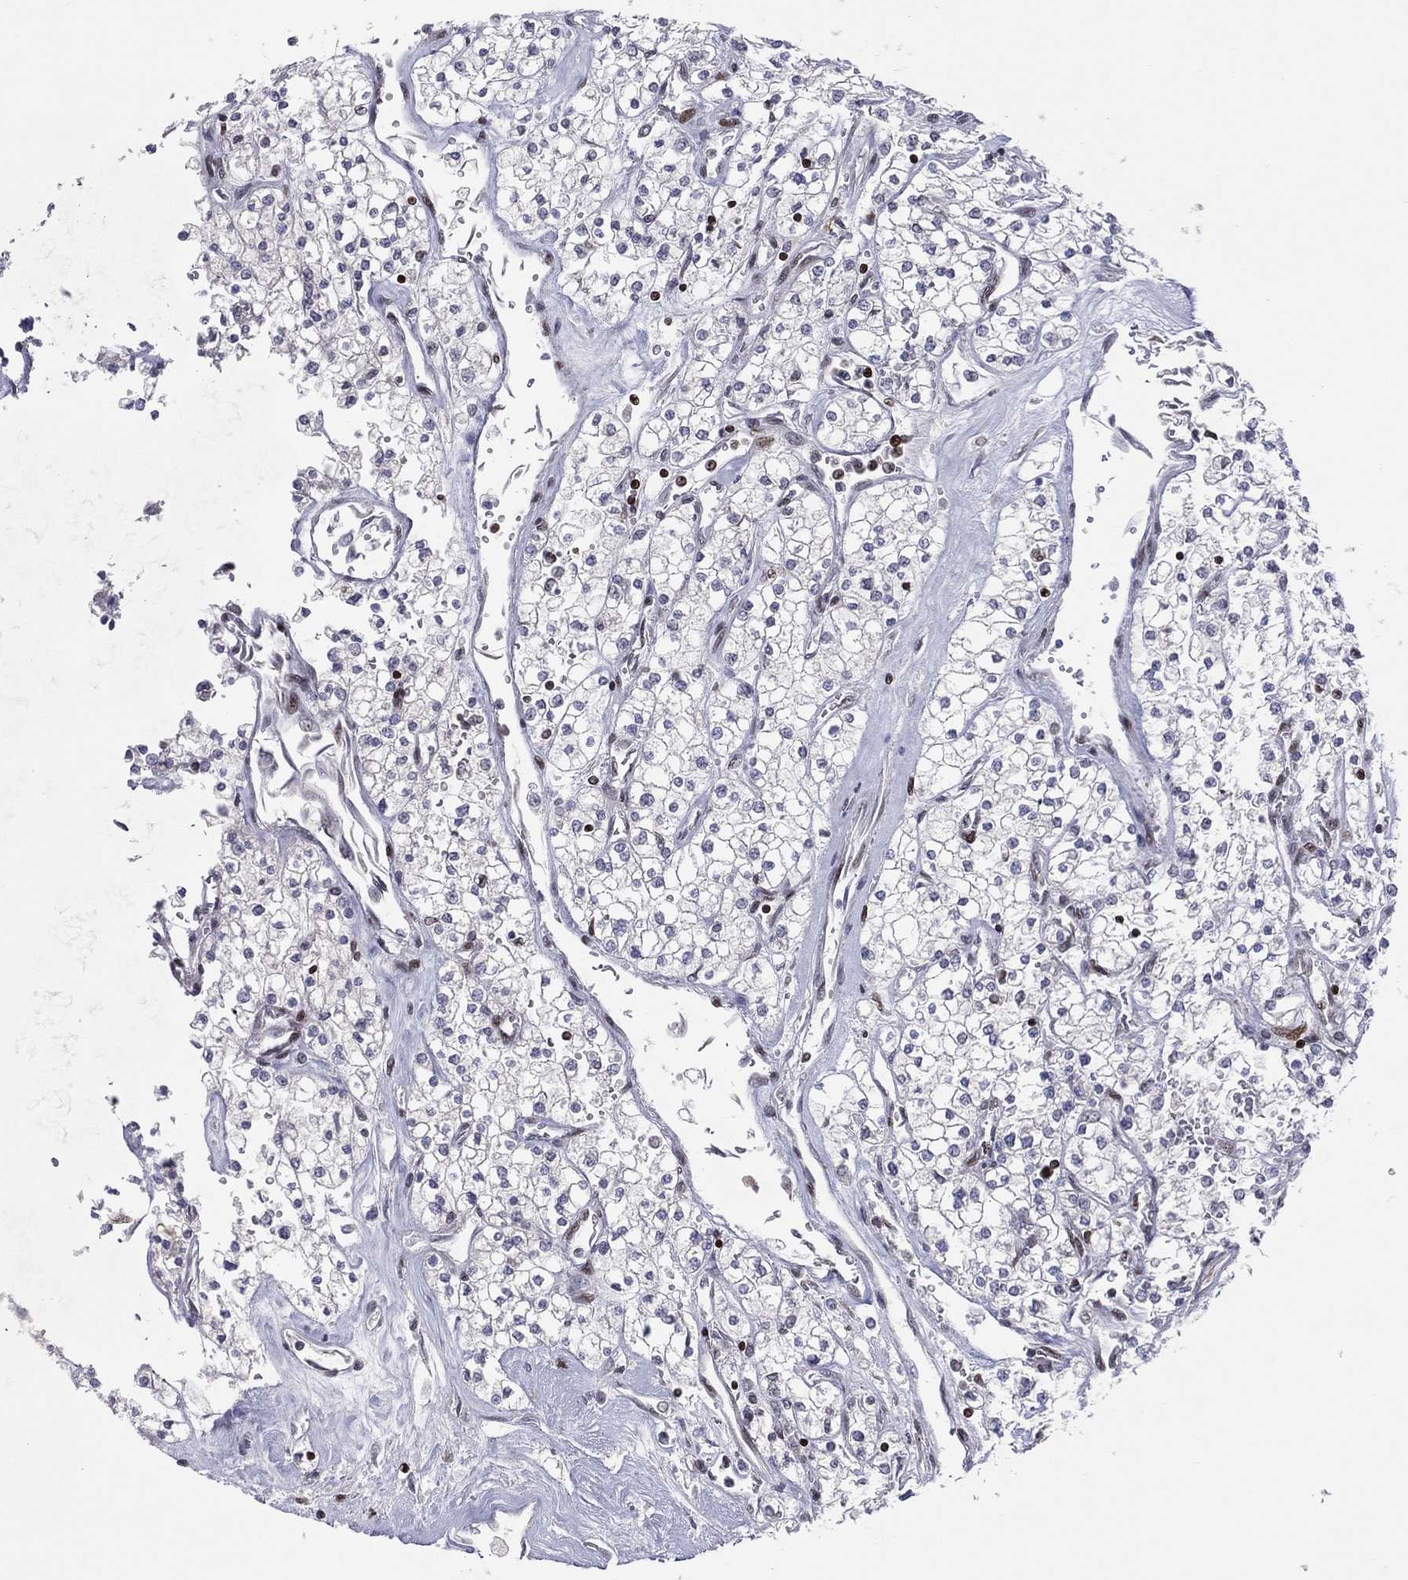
{"staining": {"intensity": "negative", "quantity": "none", "location": "none"}, "tissue": "renal cancer", "cell_type": "Tumor cells", "image_type": "cancer", "snomed": [{"axis": "morphology", "description": "Adenocarcinoma, NOS"}, {"axis": "topography", "description": "Kidney"}], "caption": "Photomicrograph shows no significant protein expression in tumor cells of adenocarcinoma (renal). (IHC, brightfield microscopy, high magnification).", "gene": "DBF4B", "patient": {"sex": "male", "age": 80}}